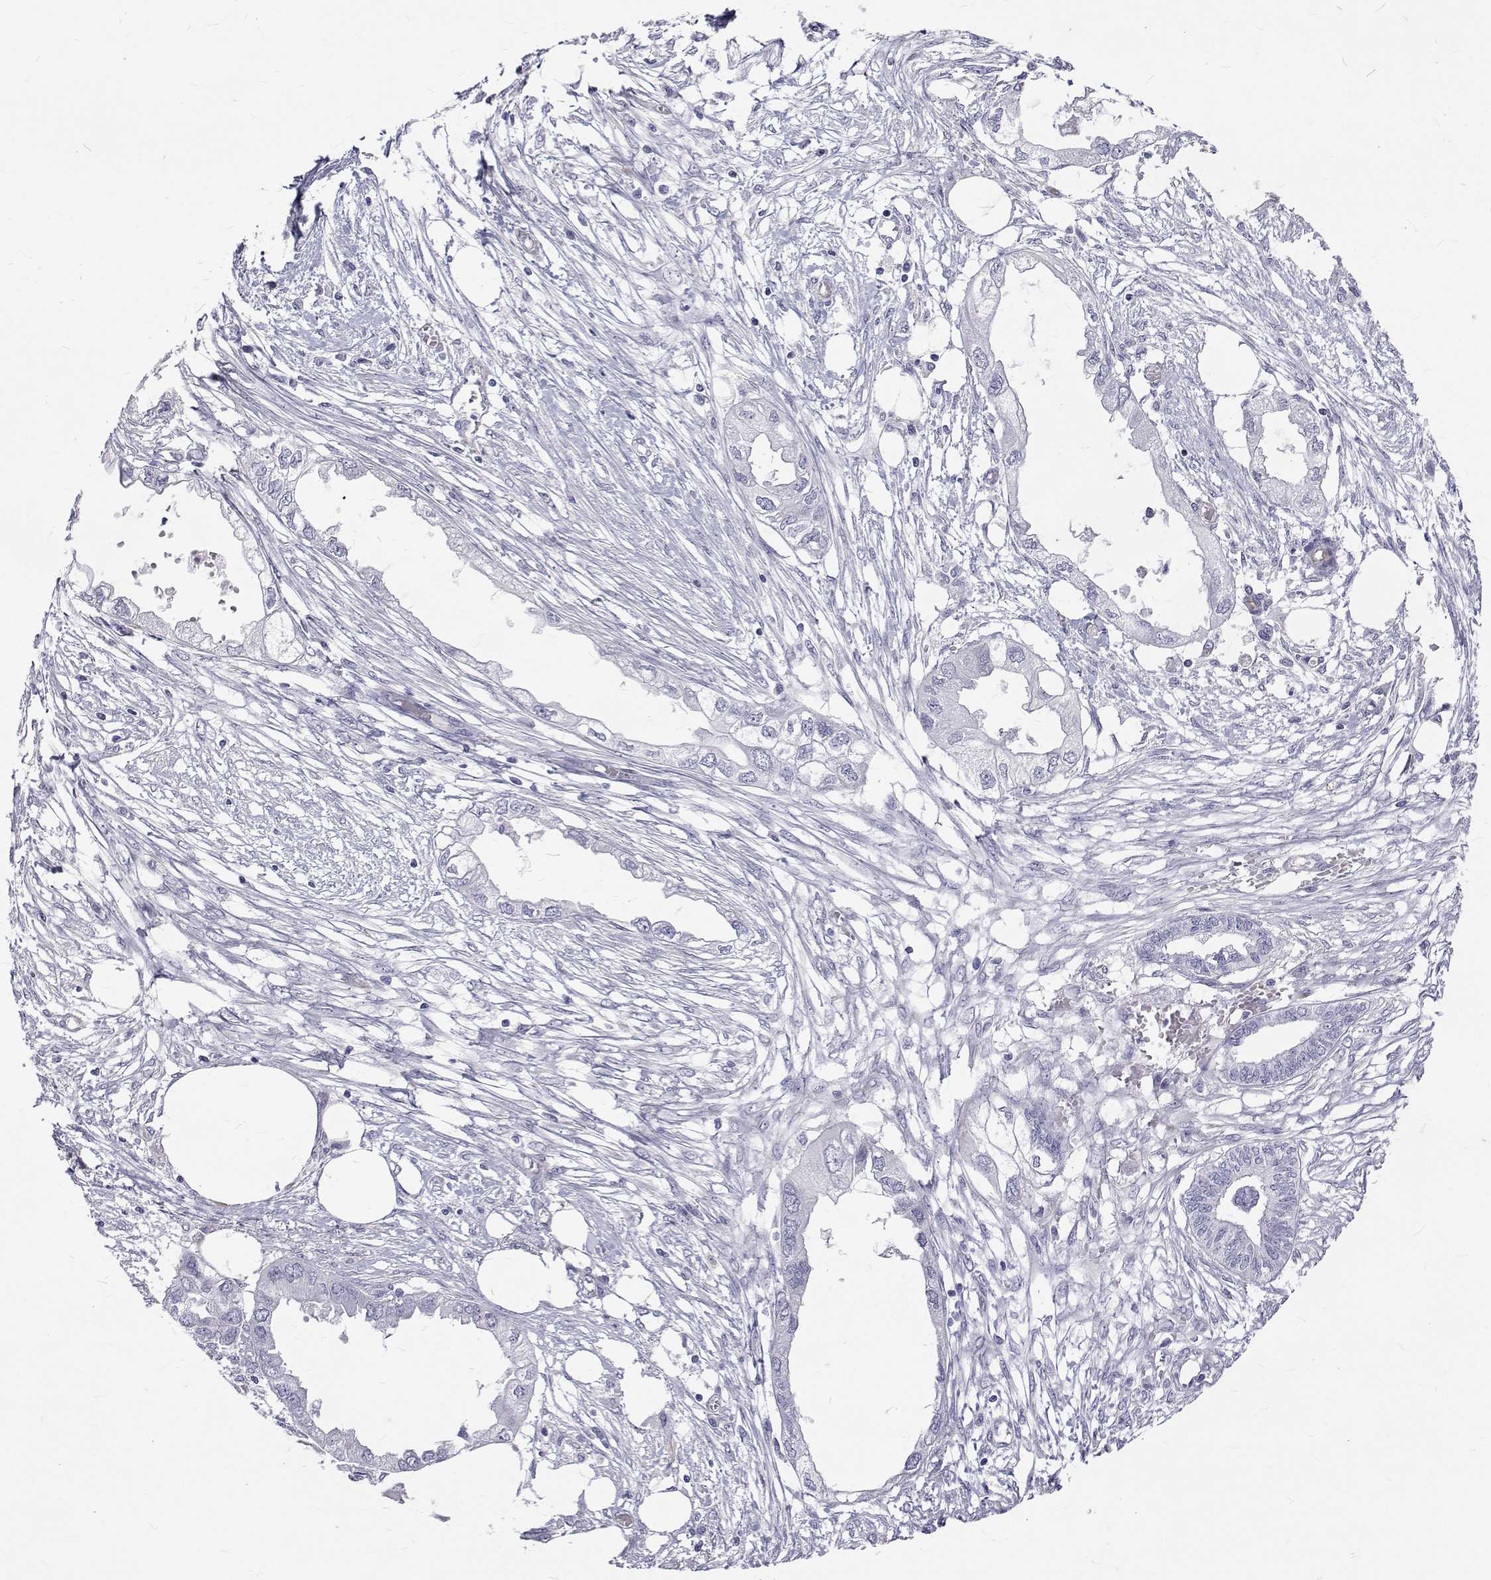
{"staining": {"intensity": "negative", "quantity": "none", "location": "none"}, "tissue": "endometrial cancer", "cell_type": "Tumor cells", "image_type": "cancer", "snomed": [{"axis": "morphology", "description": "Adenocarcinoma, NOS"}, {"axis": "morphology", "description": "Adenocarcinoma, metastatic, NOS"}, {"axis": "topography", "description": "Adipose tissue"}, {"axis": "topography", "description": "Endometrium"}], "caption": "Immunohistochemical staining of human endometrial metastatic adenocarcinoma exhibits no significant positivity in tumor cells.", "gene": "OPRPN", "patient": {"sex": "female", "age": 67}}